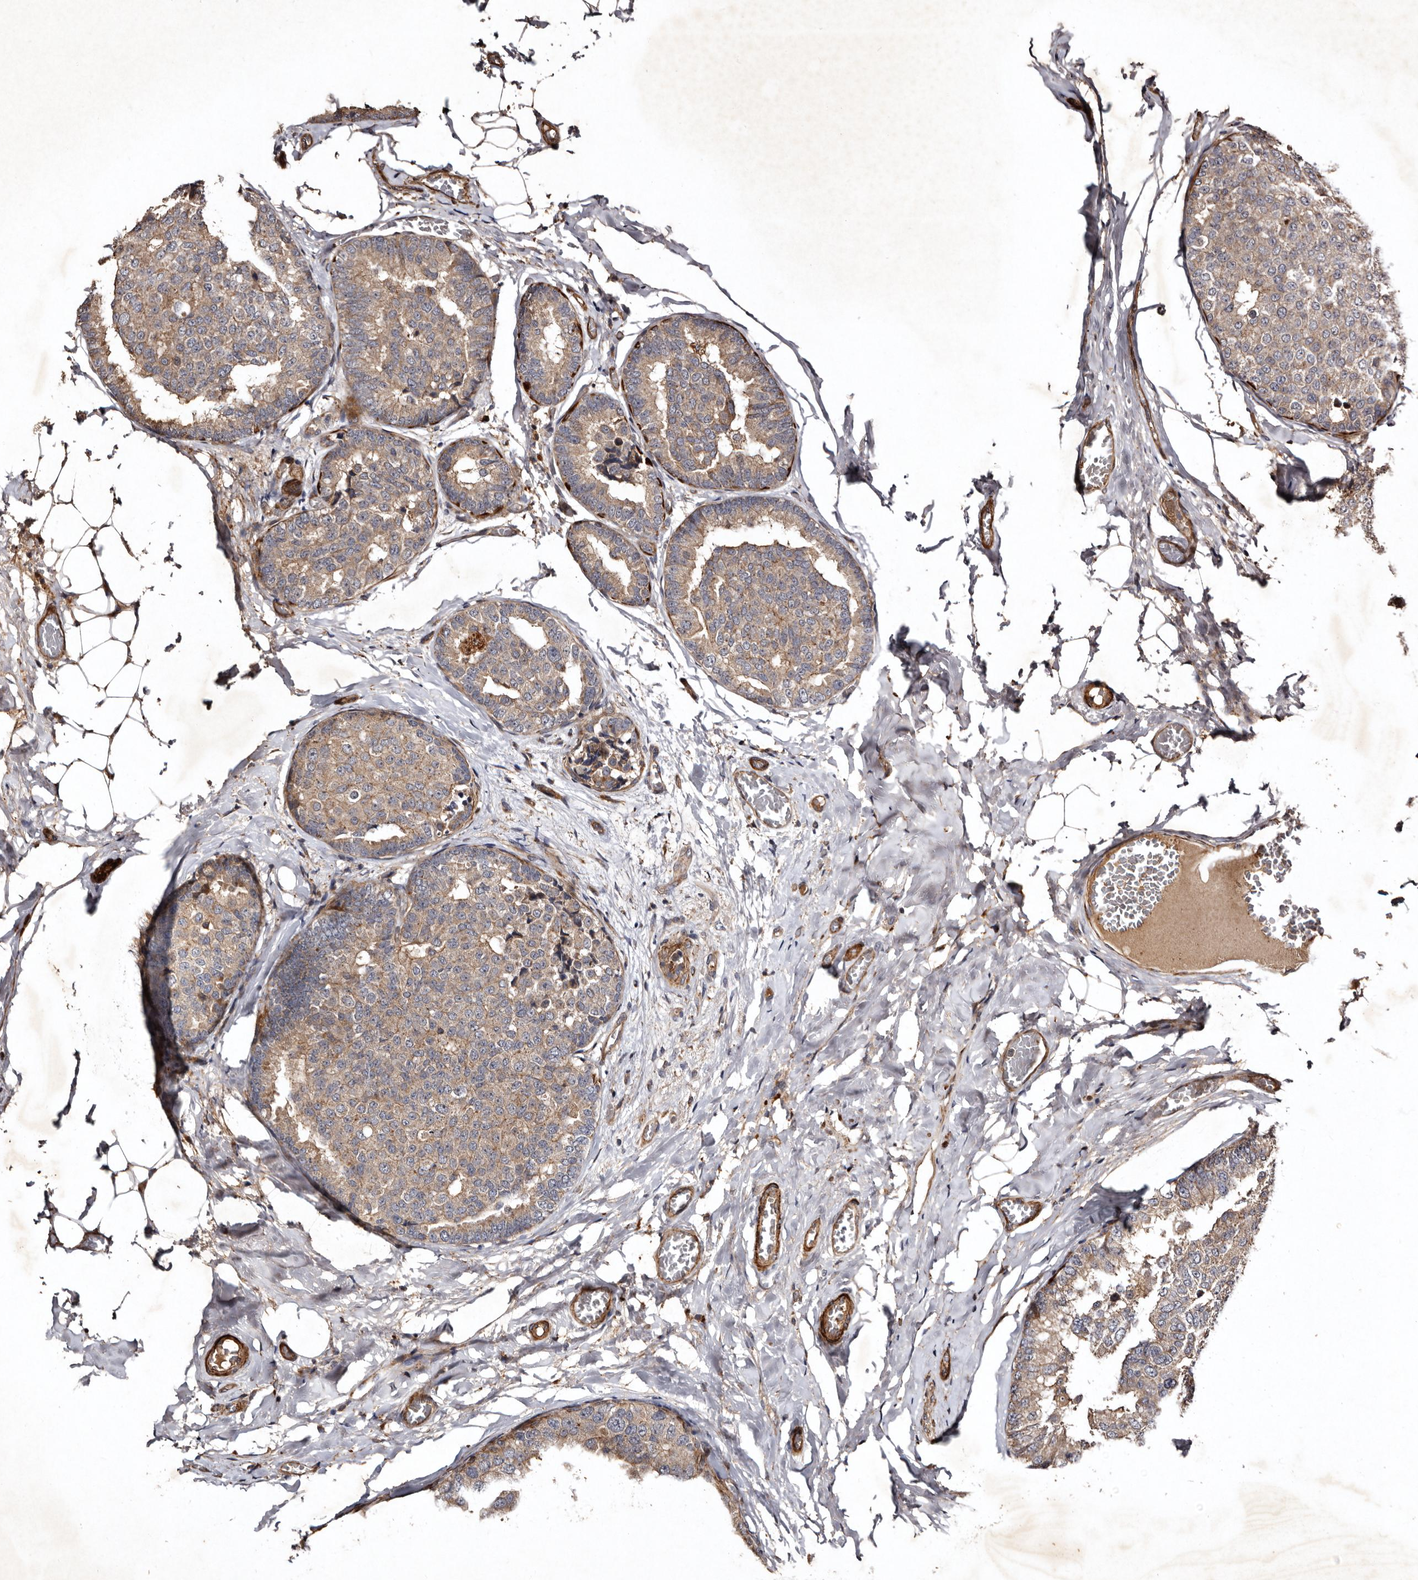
{"staining": {"intensity": "weak", "quantity": ">75%", "location": "cytoplasmic/membranous"}, "tissue": "breast cancer", "cell_type": "Tumor cells", "image_type": "cancer", "snomed": [{"axis": "morphology", "description": "Normal tissue, NOS"}, {"axis": "morphology", "description": "Duct carcinoma"}, {"axis": "topography", "description": "Breast"}], "caption": "Protein expression analysis of breast cancer demonstrates weak cytoplasmic/membranous expression in approximately >75% of tumor cells.", "gene": "PRKD3", "patient": {"sex": "female", "age": 43}}